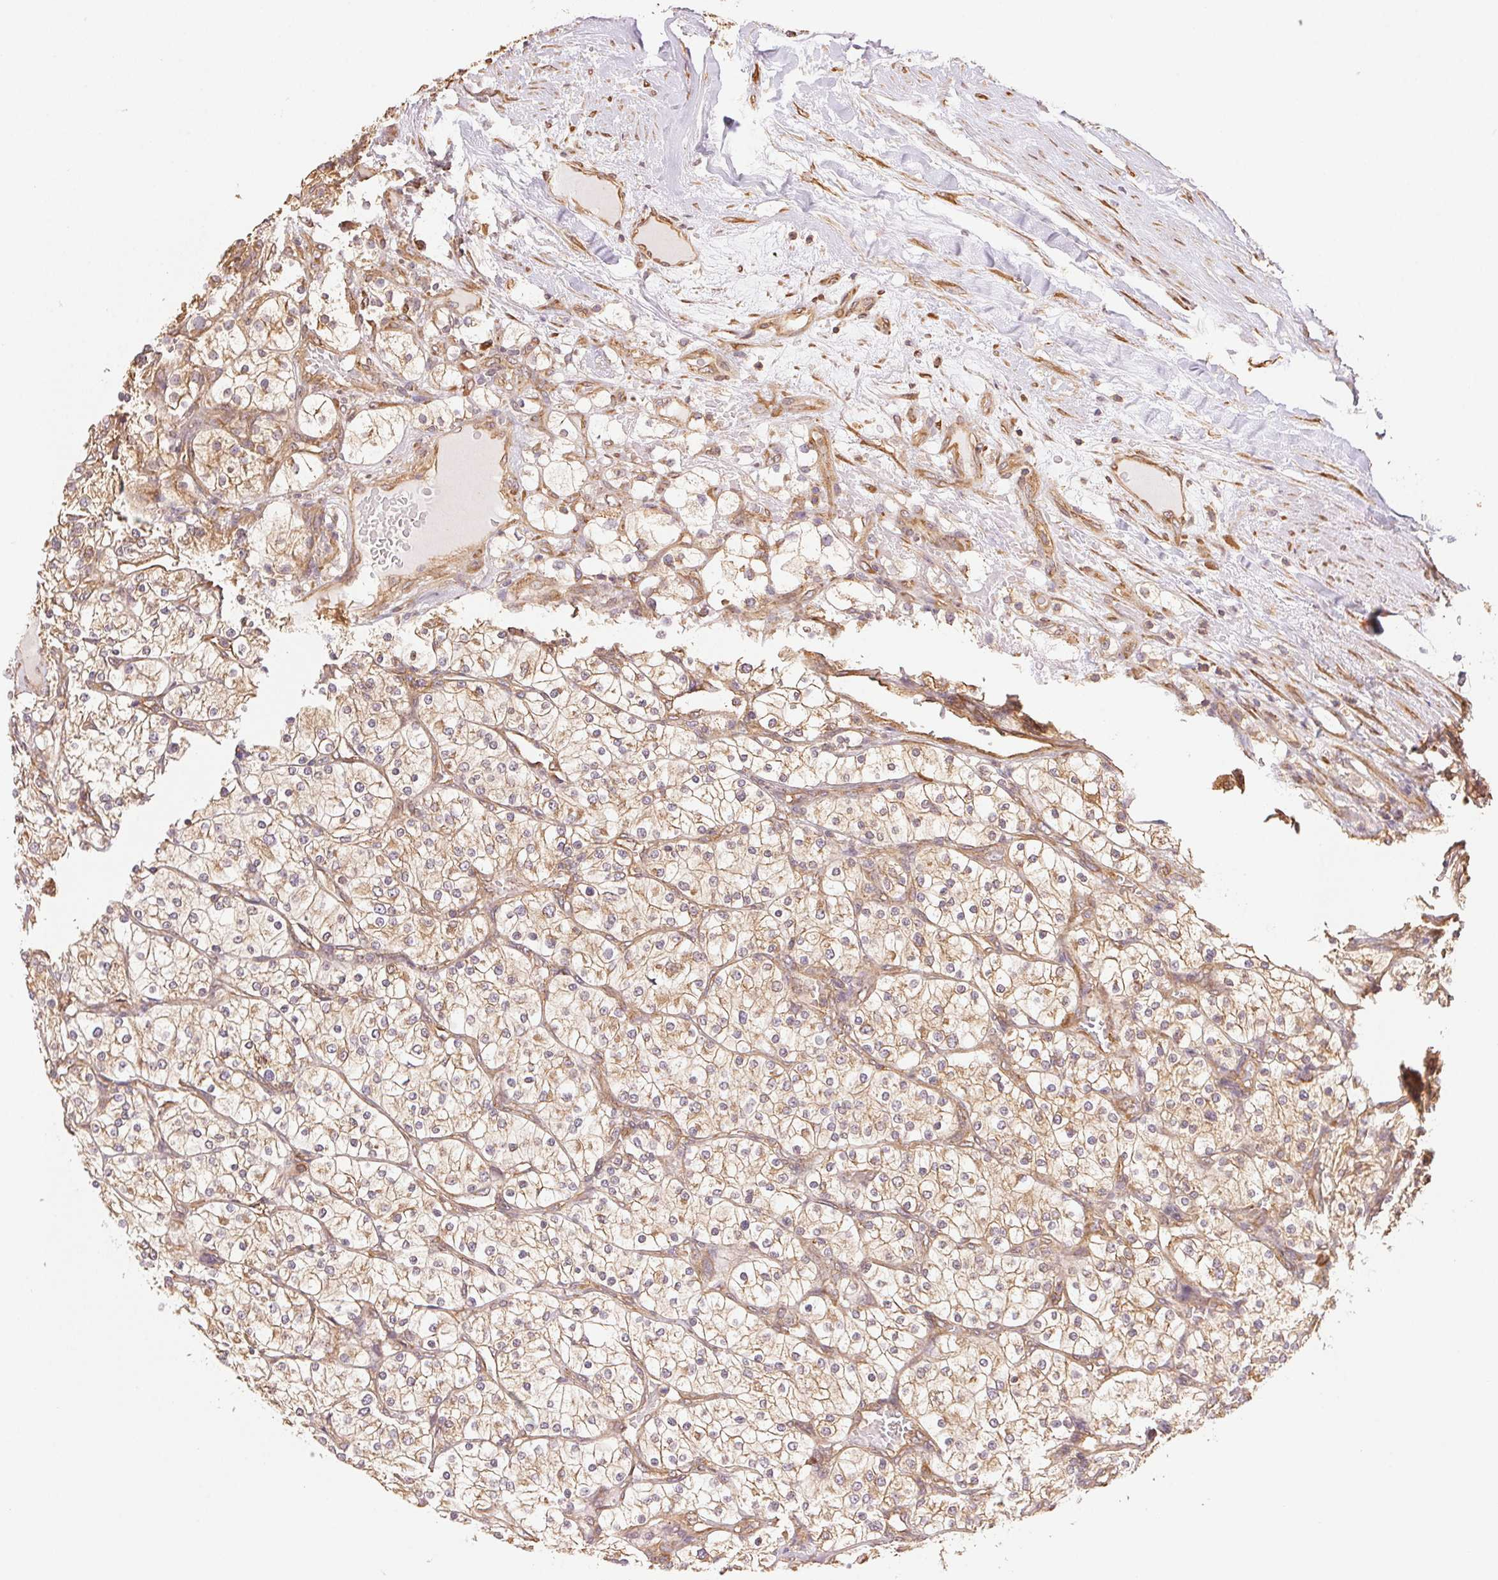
{"staining": {"intensity": "weak", "quantity": ">75%", "location": "cytoplasmic/membranous"}, "tissue": "renal cancer", "cell_type": "Tumor cells", "image_type": "cancer", "snomed": [{"axis": "morphology", "description": "Adenocarcinoma, NOS"}, {"axis": "topography", "description": "Kidney"}], "caption": "Protein staining shows weak cytoplasmic/membranous expression in about >75% of tumor cells in adenocarcinoma (renal).", "gene": "C6orf163", "patient": {"sex": "male", "age": 80}}